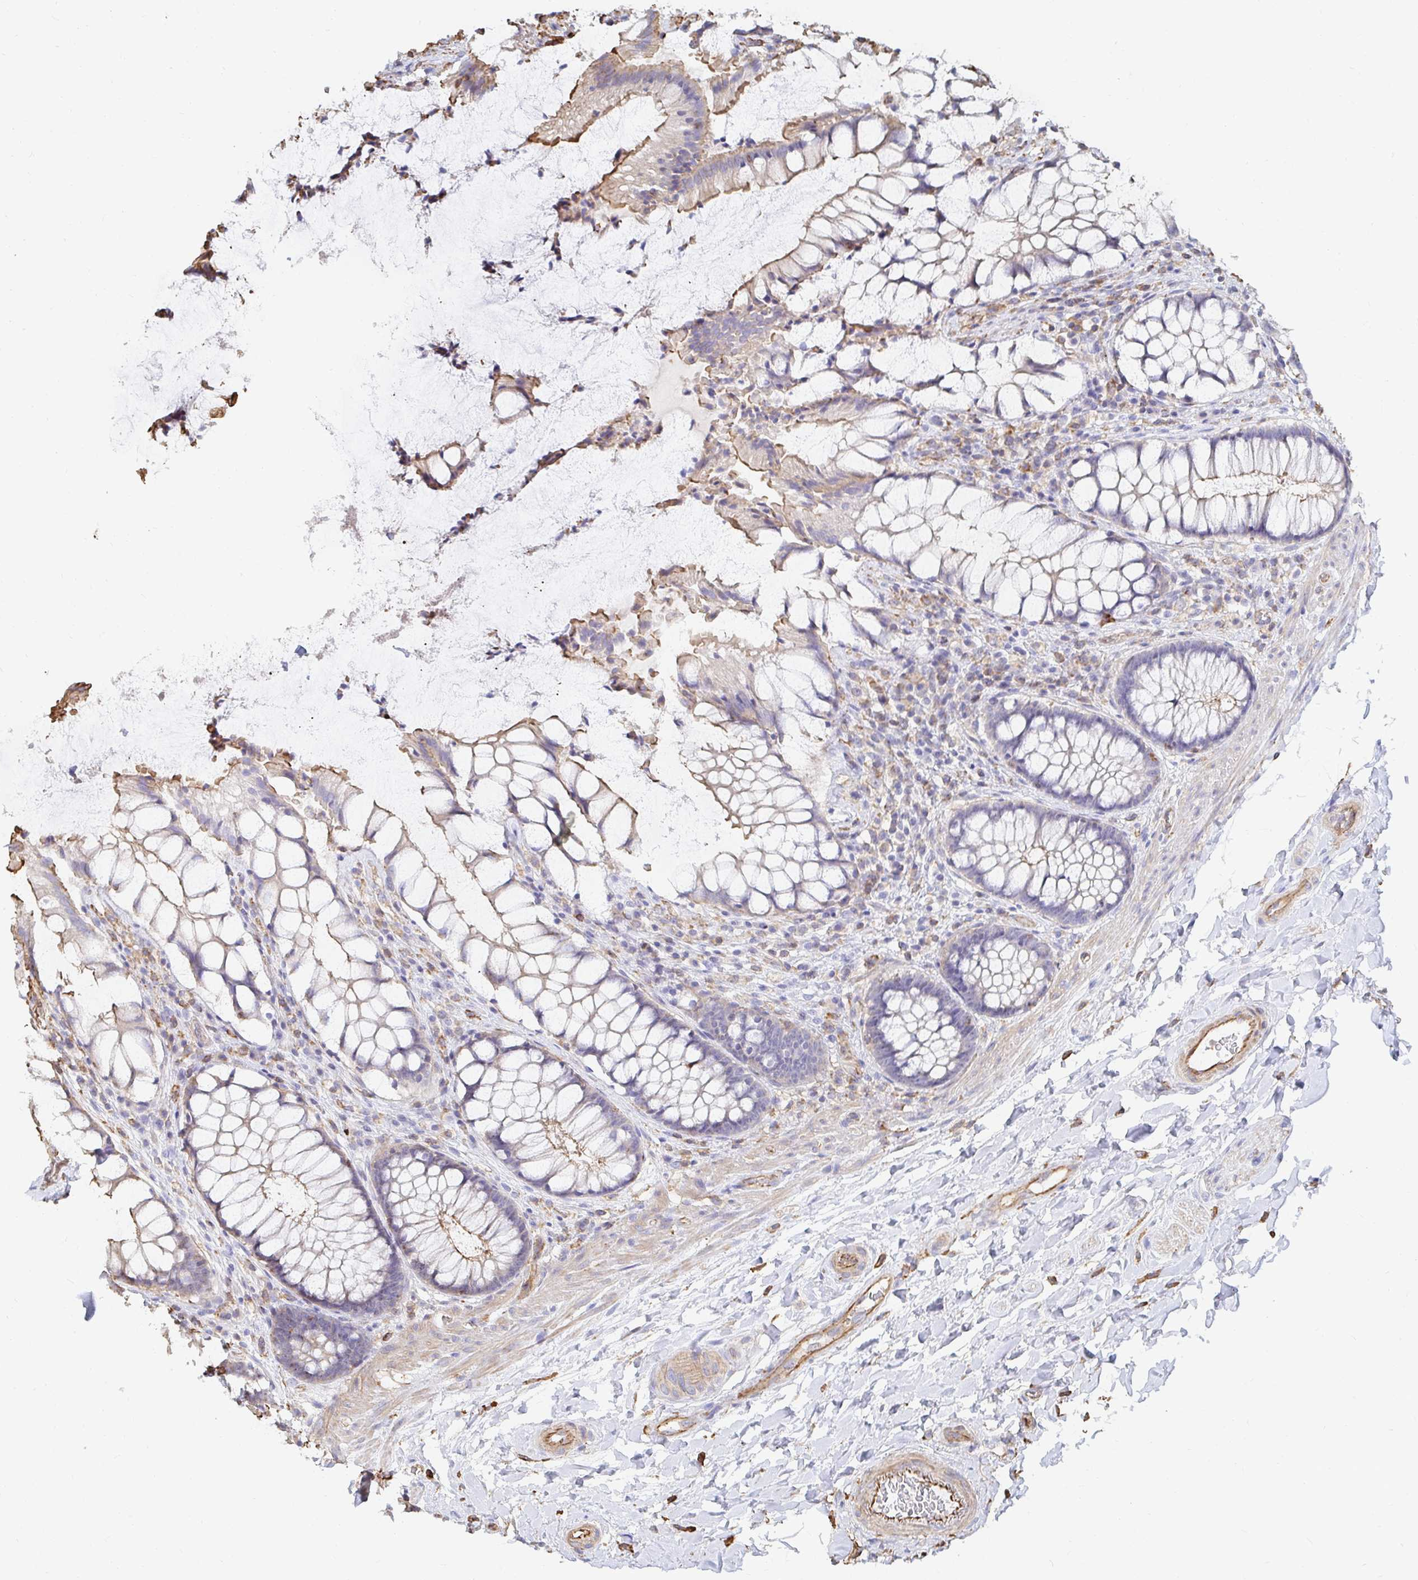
{"staining": {"intensity": "moderate", "quantity": "25%-75%", "location": "cytoplasmic/membranous"}, "tissue": "rectum", "cell_type": "Glandular cells", "image_type": "normal", "snomed": [{"axis": "morphology", "description": "Normal tissue, NOS"}, {"axis": "topography", "description": "Rectum"}], "caption": "Moderate cytoplasmic/membranous positivity for a protein is appreciated in approximately 25%-75% of glandular cells of normal rectum using IHC.", "gene": "PTPN14", "patient": {"sex": "female", "age": 58}}